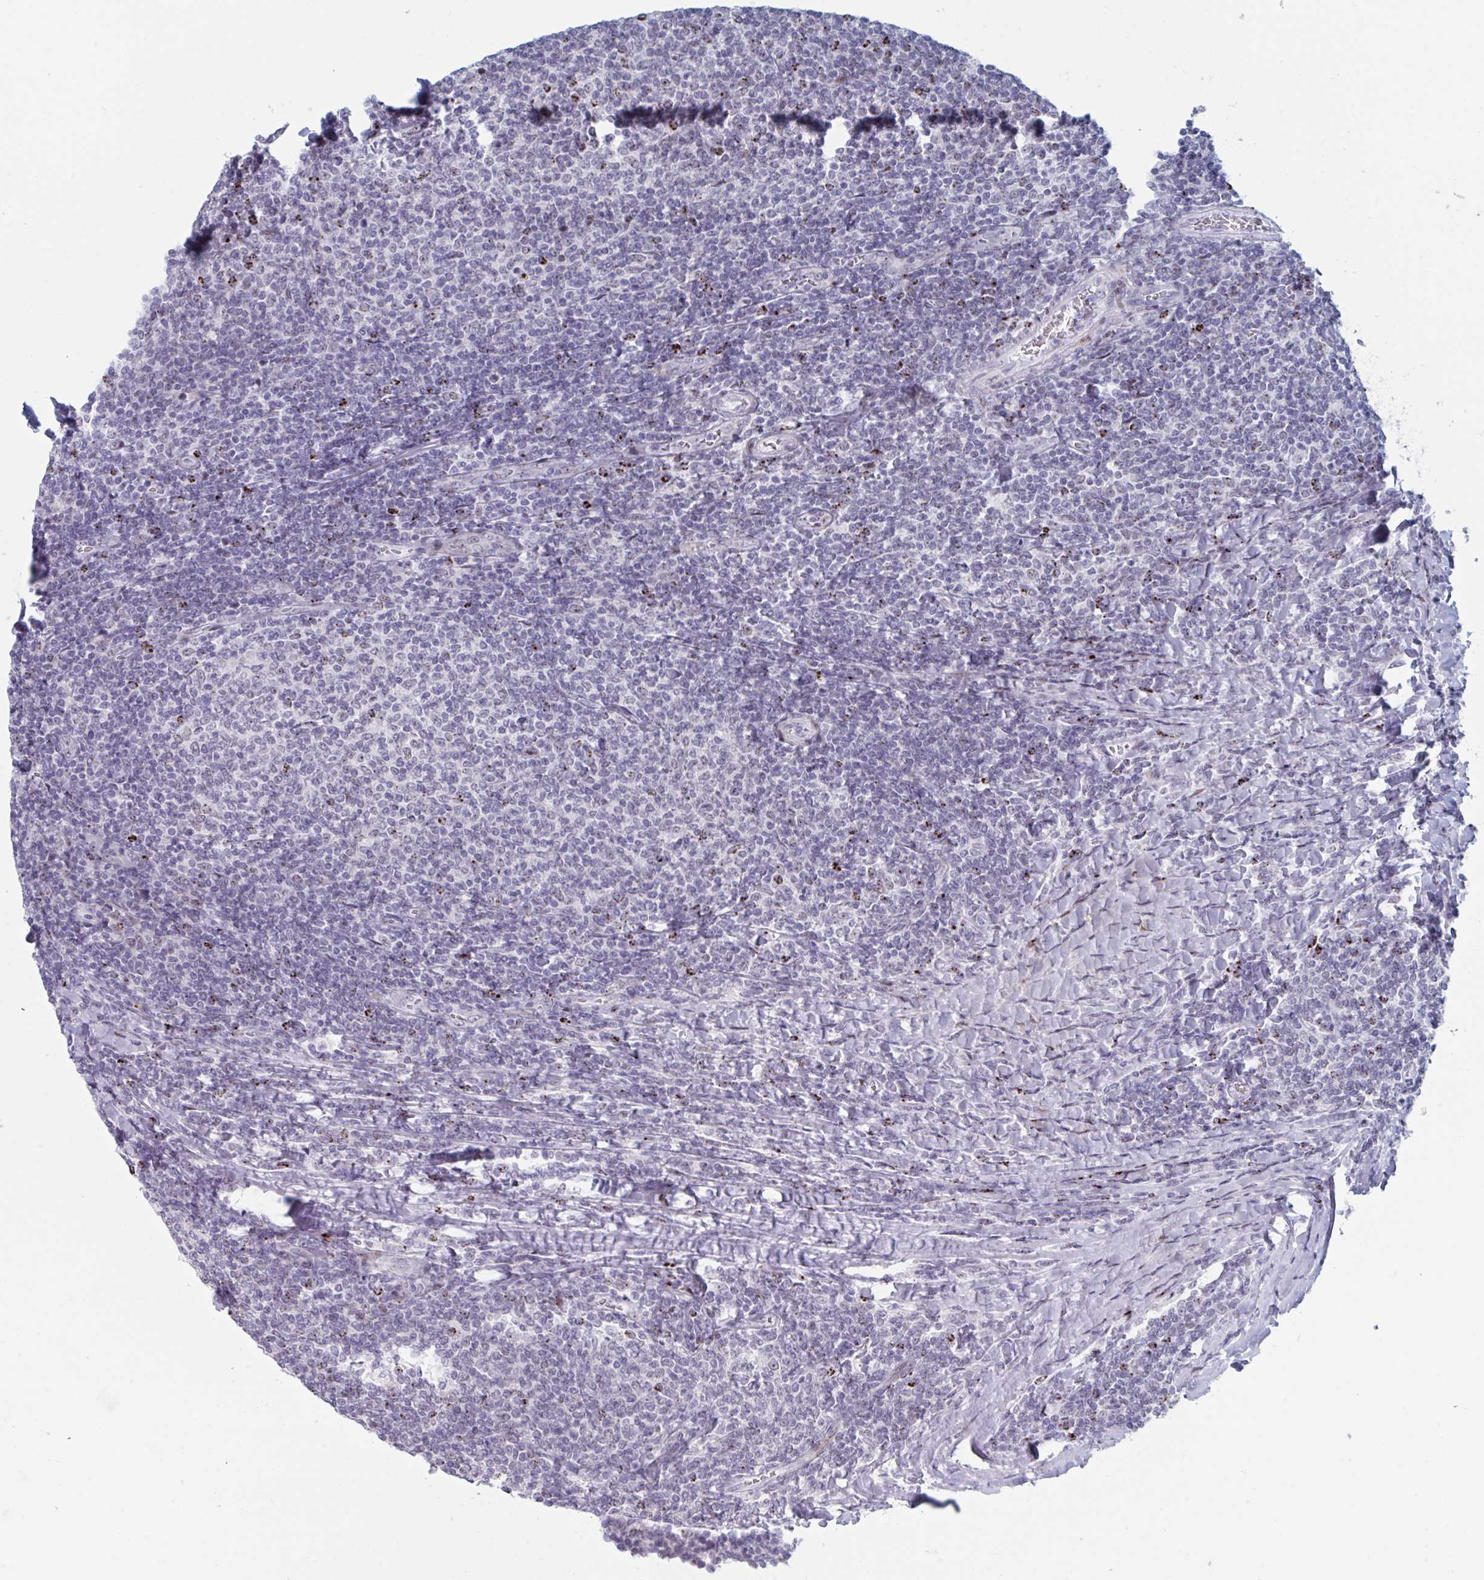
{"staining": {"intensity": "negative", "quantity": "none", "location": "none"}, "tissue": "lymphoma", "cell_type": "Tumor cells", "image_type": "cancer", "snomed": [{"axis": "morphology", "description": "Malignant lymphoma, non-Hodgkin's type, Low grade"}, {"axis": "topography", "description": "Lymph node"}], "caption": "Immunohistochemistry of malignant lymphoma, non-Hodgkin's type (low-grade) exhibits no positivity in tumor cells.", "gene": "NR1H2", "patient": {"sex": "male", "age": 52}}